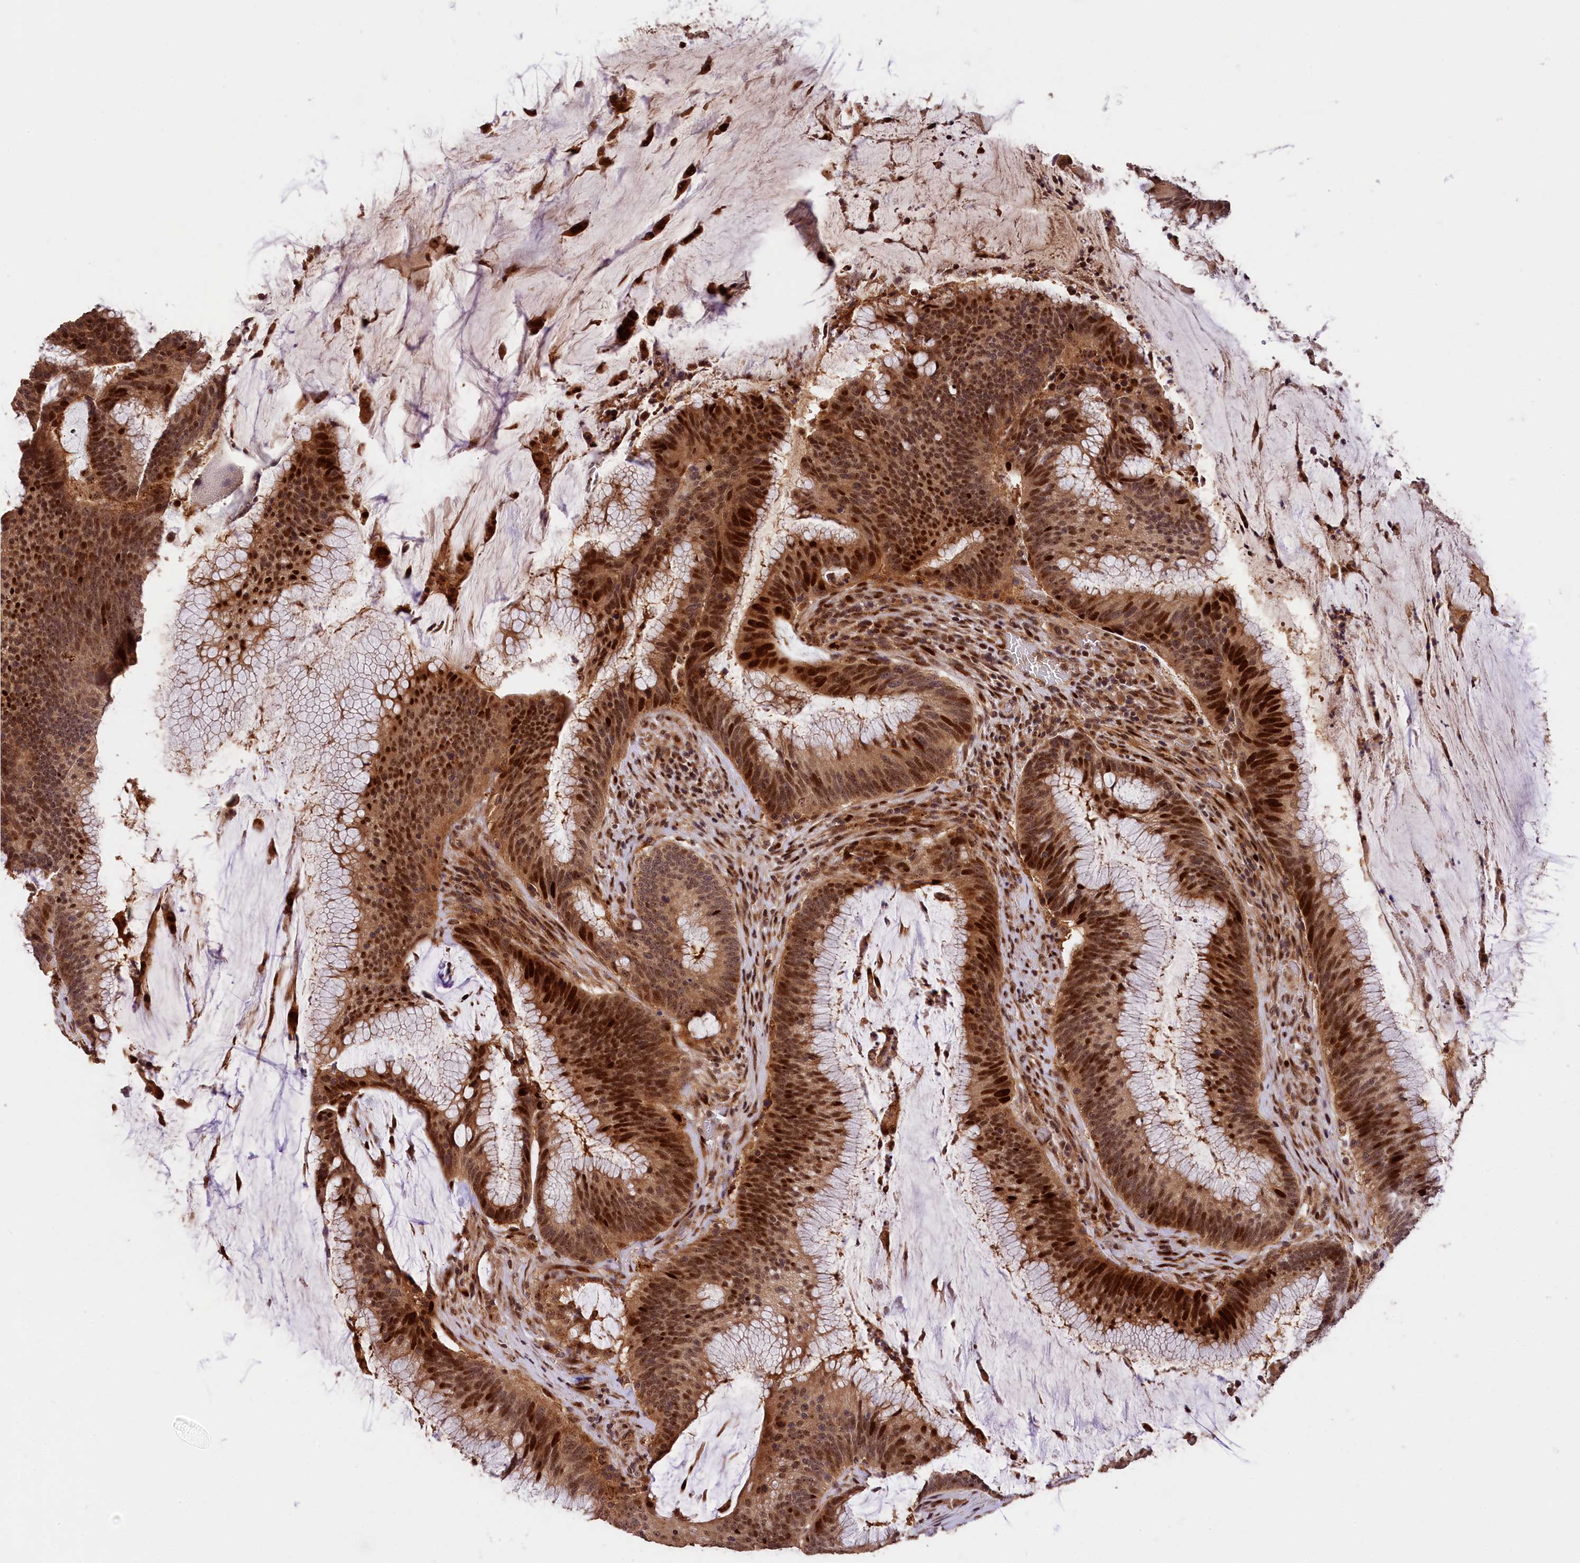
{"staining": {"intensity": "strong", "quantity": ">75%", "location": "cytoplasmic/membranous,nuclear"}, "tissue": "colorectal cancer", "cell_type": "Tumor cells", "image_type": "cancer", "snomed": [{"axis": "morphology", "description": "Adenocarcinoma, NOS"}, {"axis": "topography", "description": "Rectum"}], "caption": "This image displays IHC staining of colorectal adenocarcinoma, with high strong cytoplasmic/membranous and nuclear positivity in approximately >75% of tumor cells.", "gene": "PHAF1", "patient": {"sex": "female", "age": 77}}